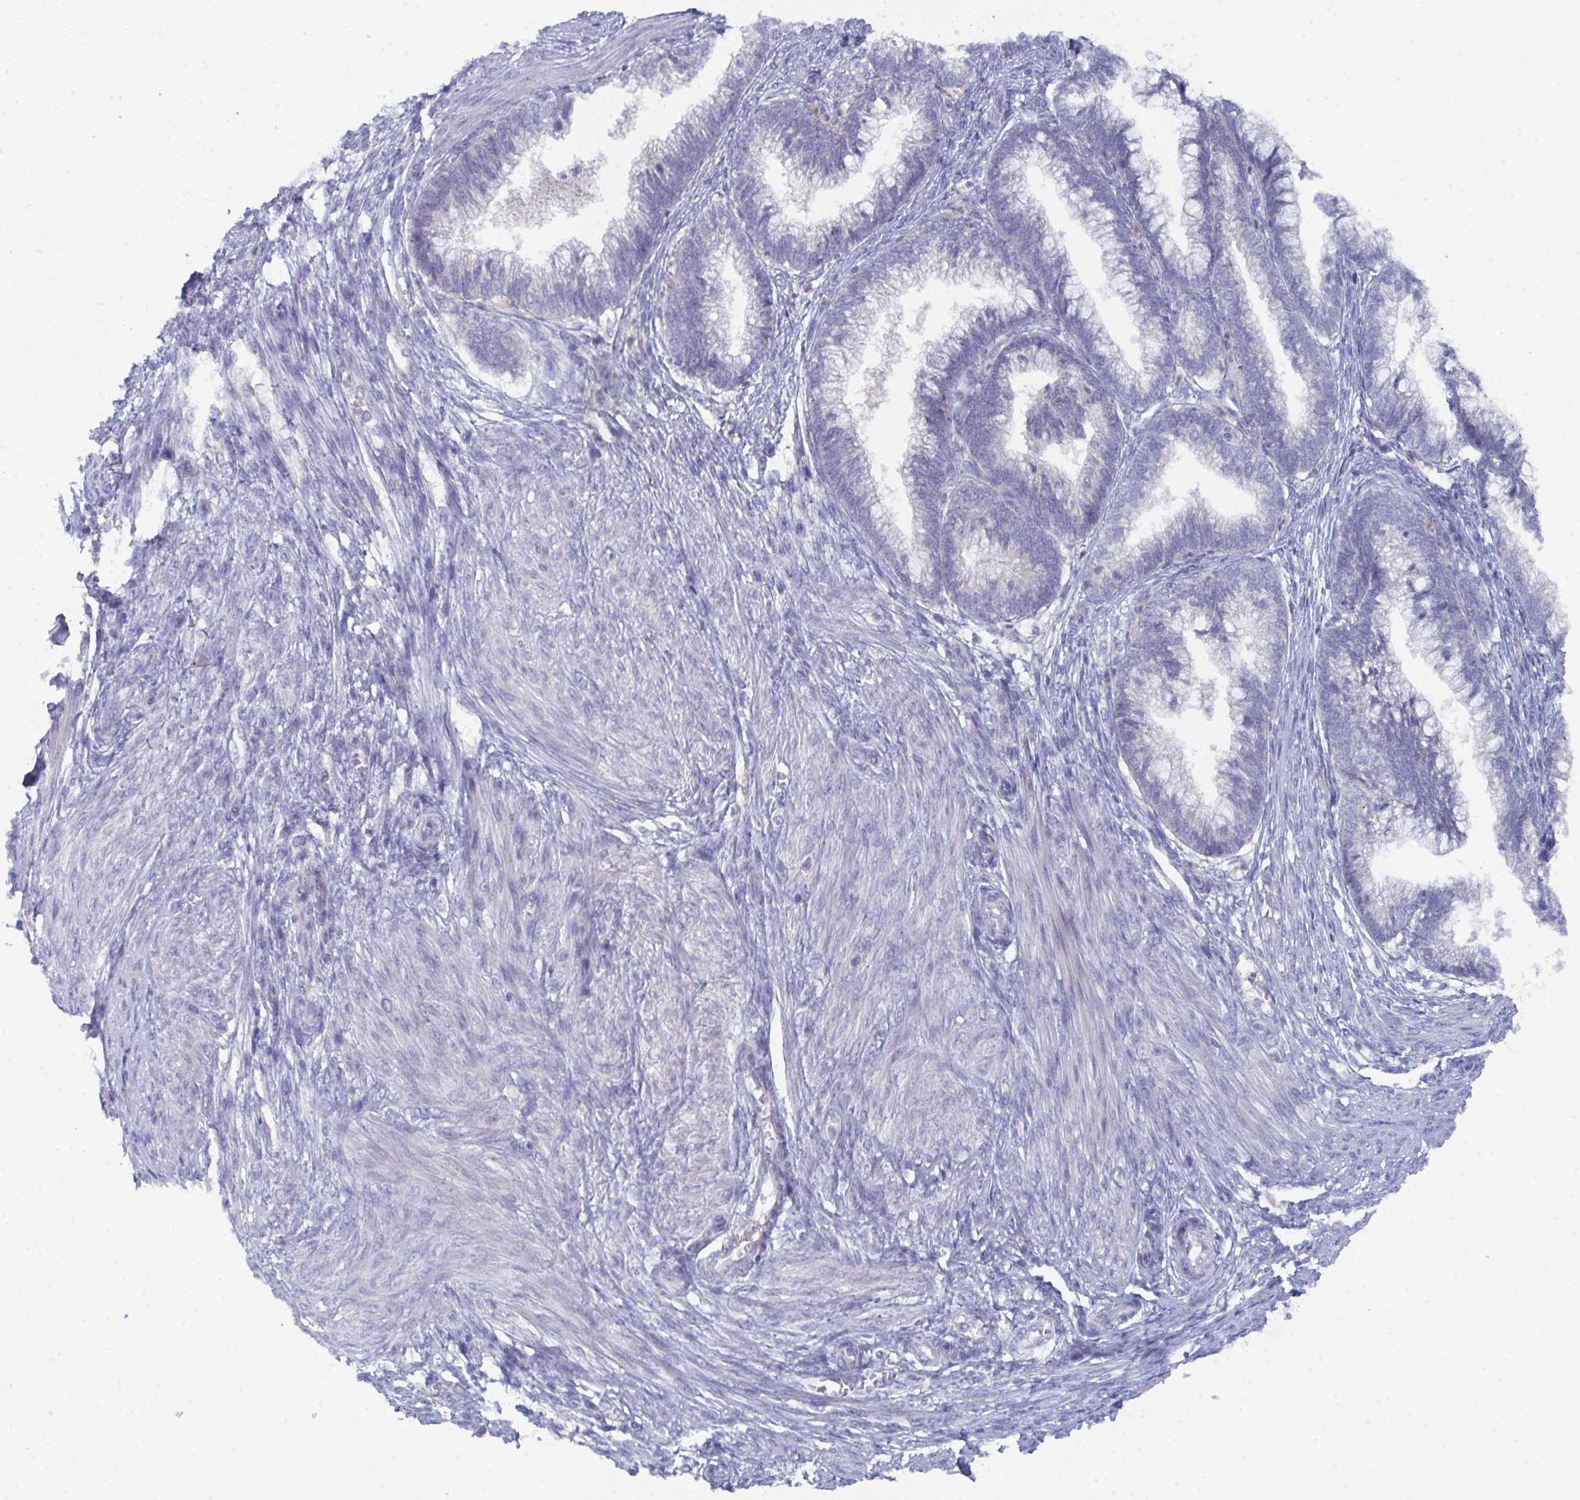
{"staining": {"intensity": "negative", "quantity": "none", "location": "none"}, "tissue": "cervical cancer", "cell_type": "Tumor cells", "image_type": "cancer", "snomed": [{"axis": "morphology", "description": "Adenocarcinoma, NOS"}, {"axis": "topography", "description": "Cervix"}], "caption": "There is no significant positivity in tumor cells of cervical adenocarcinoma.", "gene": "KCNK5", "patient": {"sex": "female", "age": 44}}